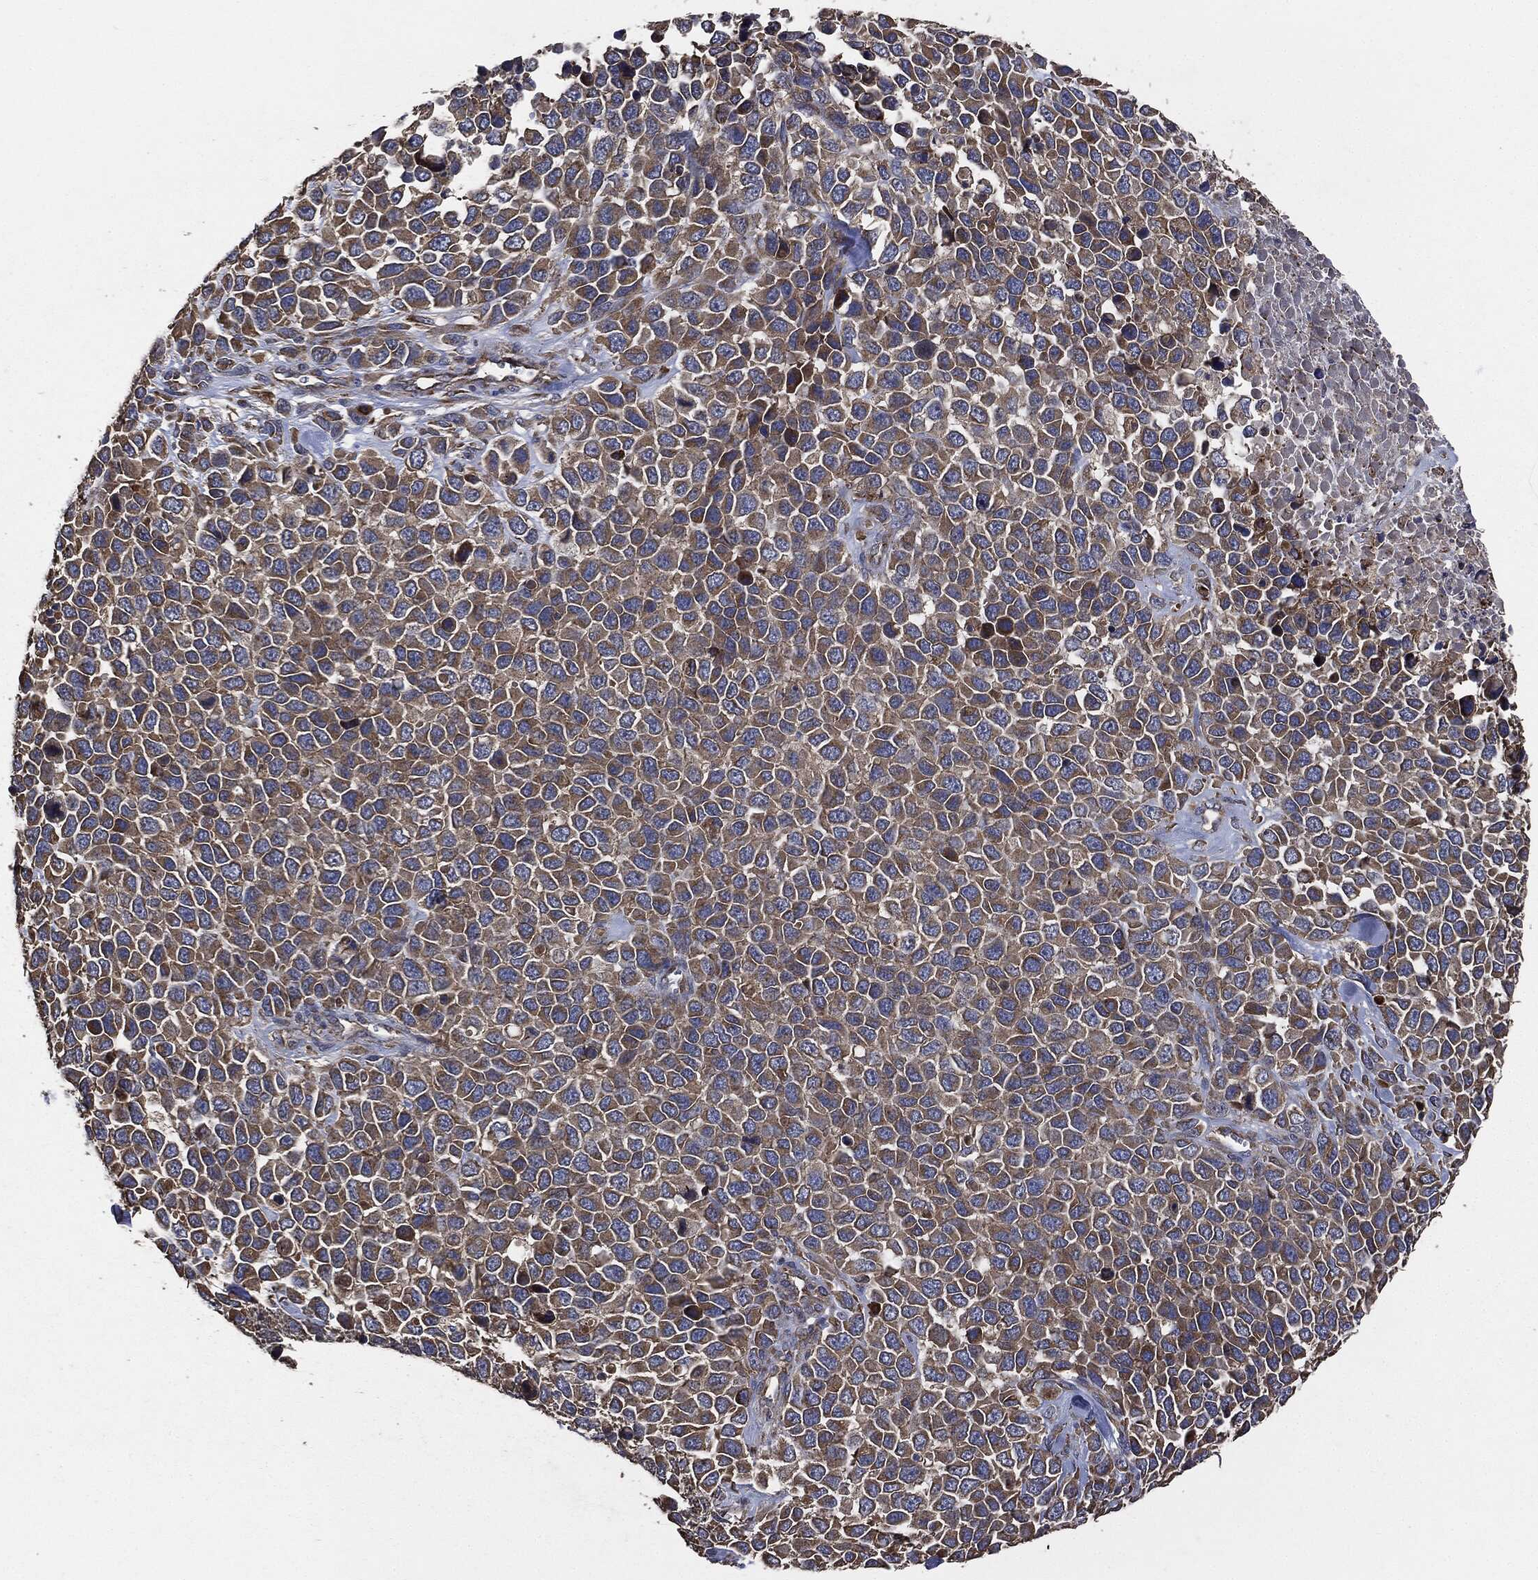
{"staining": {"intensity": "moderate", "quantity": "25%-75%", "location": "cytoplasmic/membranous"}, "tissue": "melanoma", "cell_type": "Tumor cells", "image_type": "cancer", "snomed": [{"axis": "morphology", "description": "Malignant melanoma, Metastatic site"}, {"axis": "topography", "description": "Skin"}], "caption": "Moderate cytoplasmic/membranous expression for a protein is seen in approximately 25%-75% of tumor cells of melanoma using IHC.", "gene": "STK3", "patient": {"sex": "male", "age": 84}}